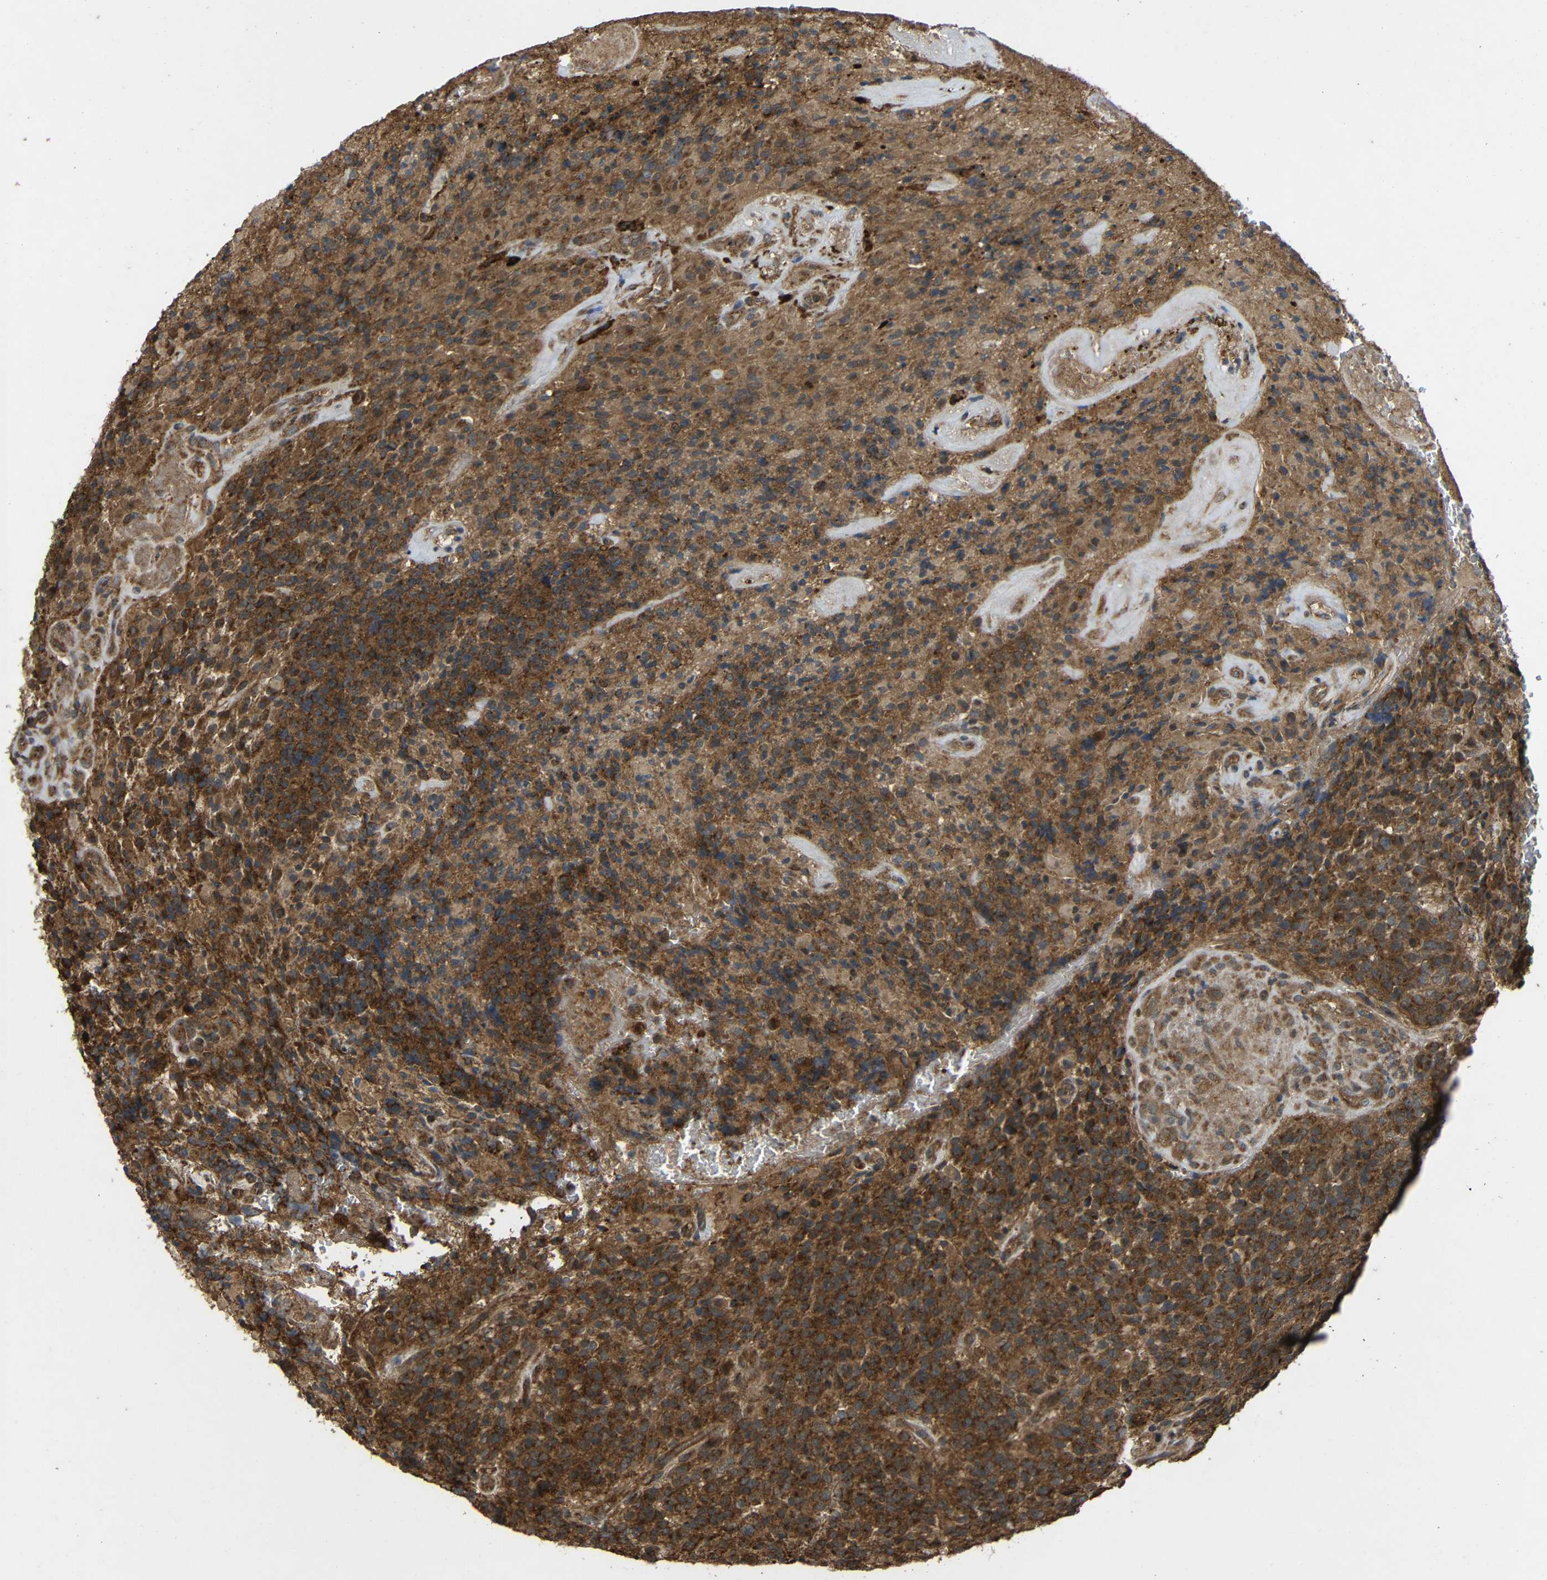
{"staining": {"intensity": "strong", "quantity": "25%-75%", "location": "cytoplasmic/membranous"}, "tissue": "glioma", "cell_type": "Tumor cells", "image_type": "cancer", "snomed": [{"axis": "morphology", "description": "Glioma, malignant, High grade"}, {"axis": "topography", "description": "Brain"}], "caption": "DAB immunohistochemical staining of human glioma demonstrates strong cytoplasmic/membranous protein positivity in about 25%-75% of tumor cells.", "gene": "C1GALT1", "patient": {"sex": "male", "age": 71}}